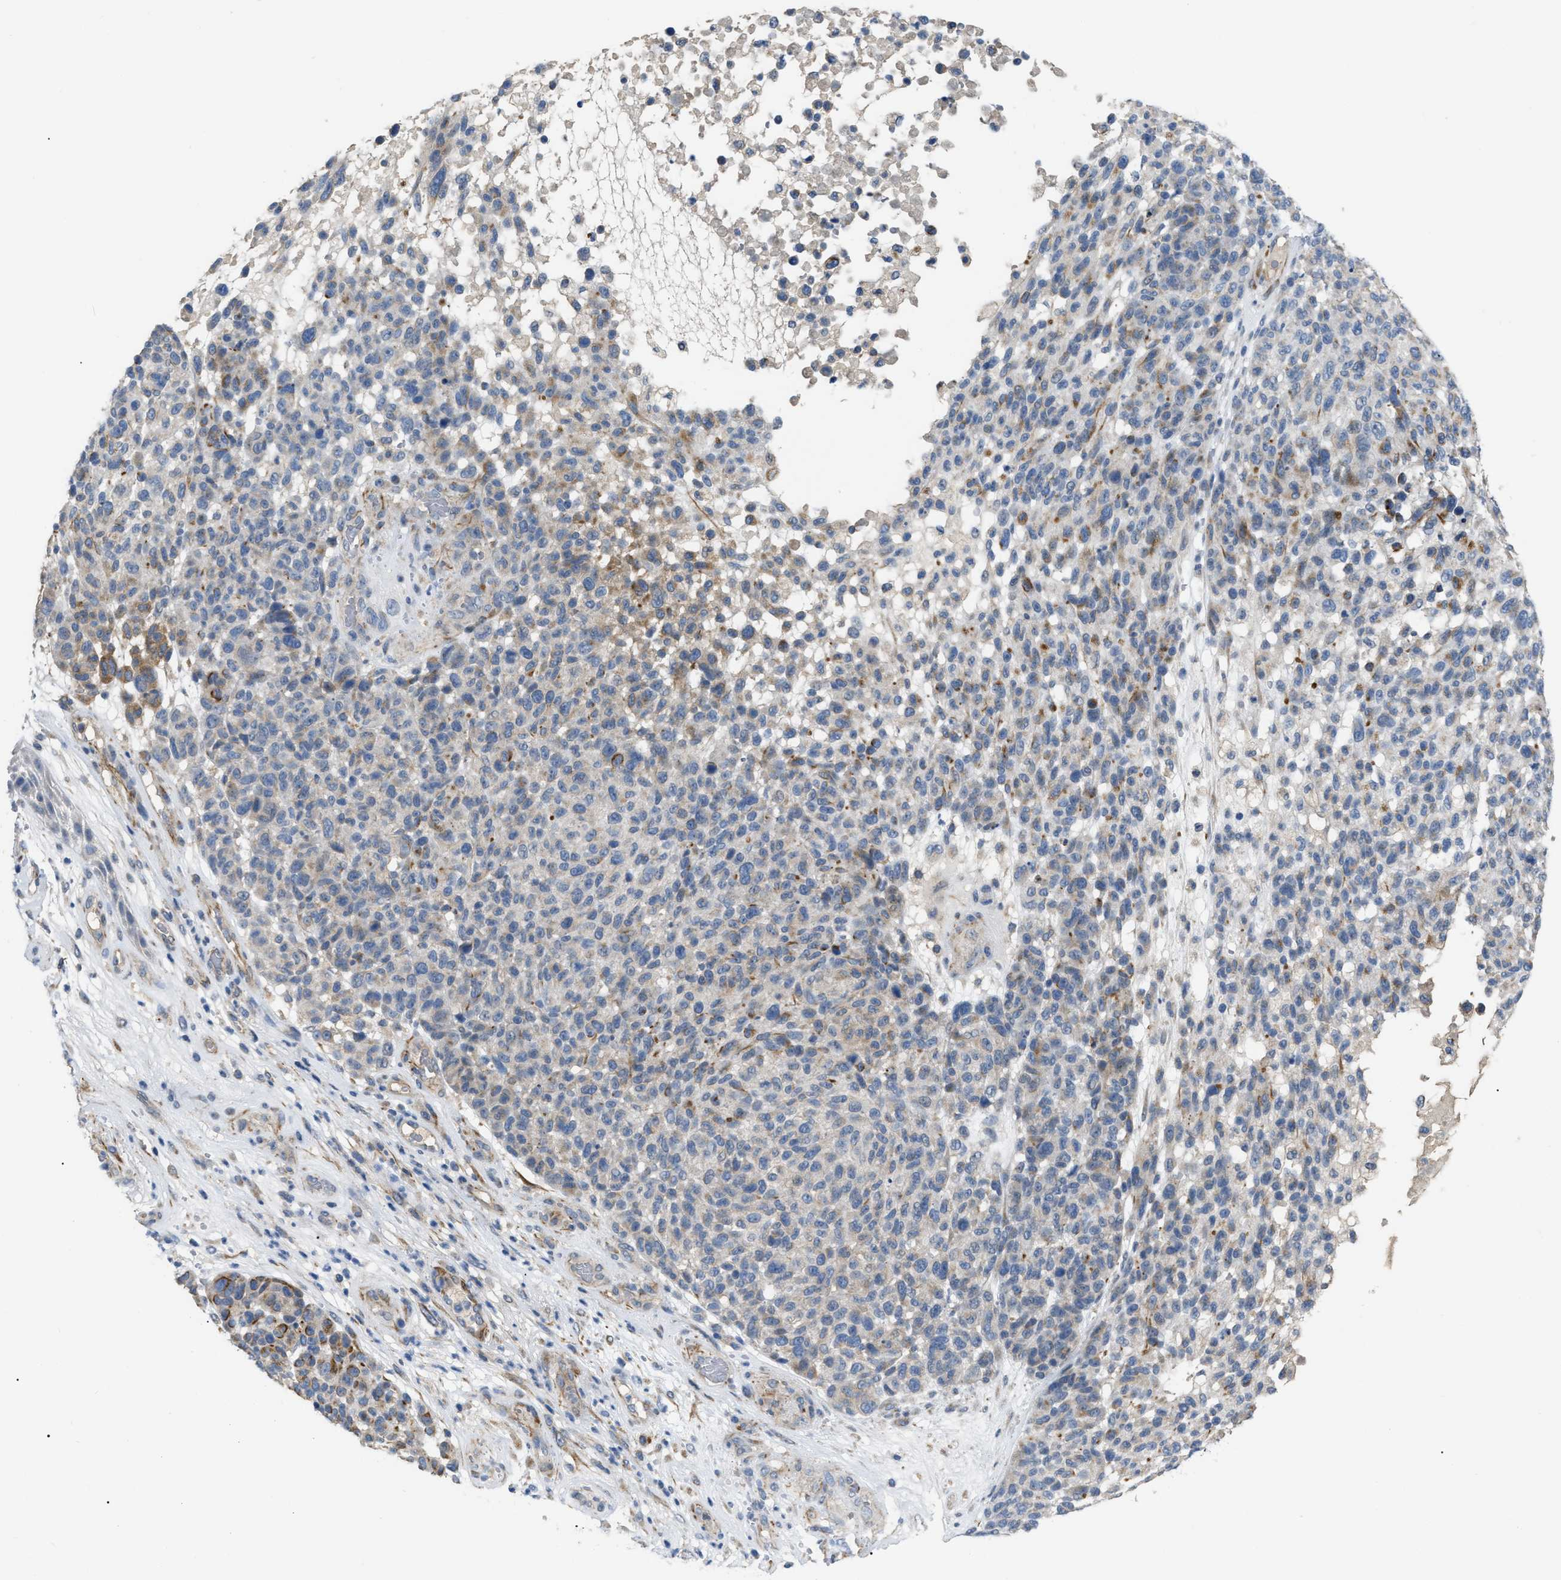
{"staining": {"intensity": "moderate", "quantity": "25%-75%", "location": "cytoplasmic/membranous"}, "tissue": "melanoma", "cell_type": "Tumor cells", "image_type": "cancer", "snomed": [{"axis": "morphology", "description": "Malignant melanoma, NOS"}, {"axis": "topography", "description": "Skin"}], "caption": "Melanoma stained with DAB immunohistochemistry (IHC) exhibits medium levels of moderate cytoplasmic/membranous positivity in approximately 25%-75% of tumor cells. Nuclei are stained in blue.", "gene": "DHX58", "patient": {"sex": "male", "age": 59}}